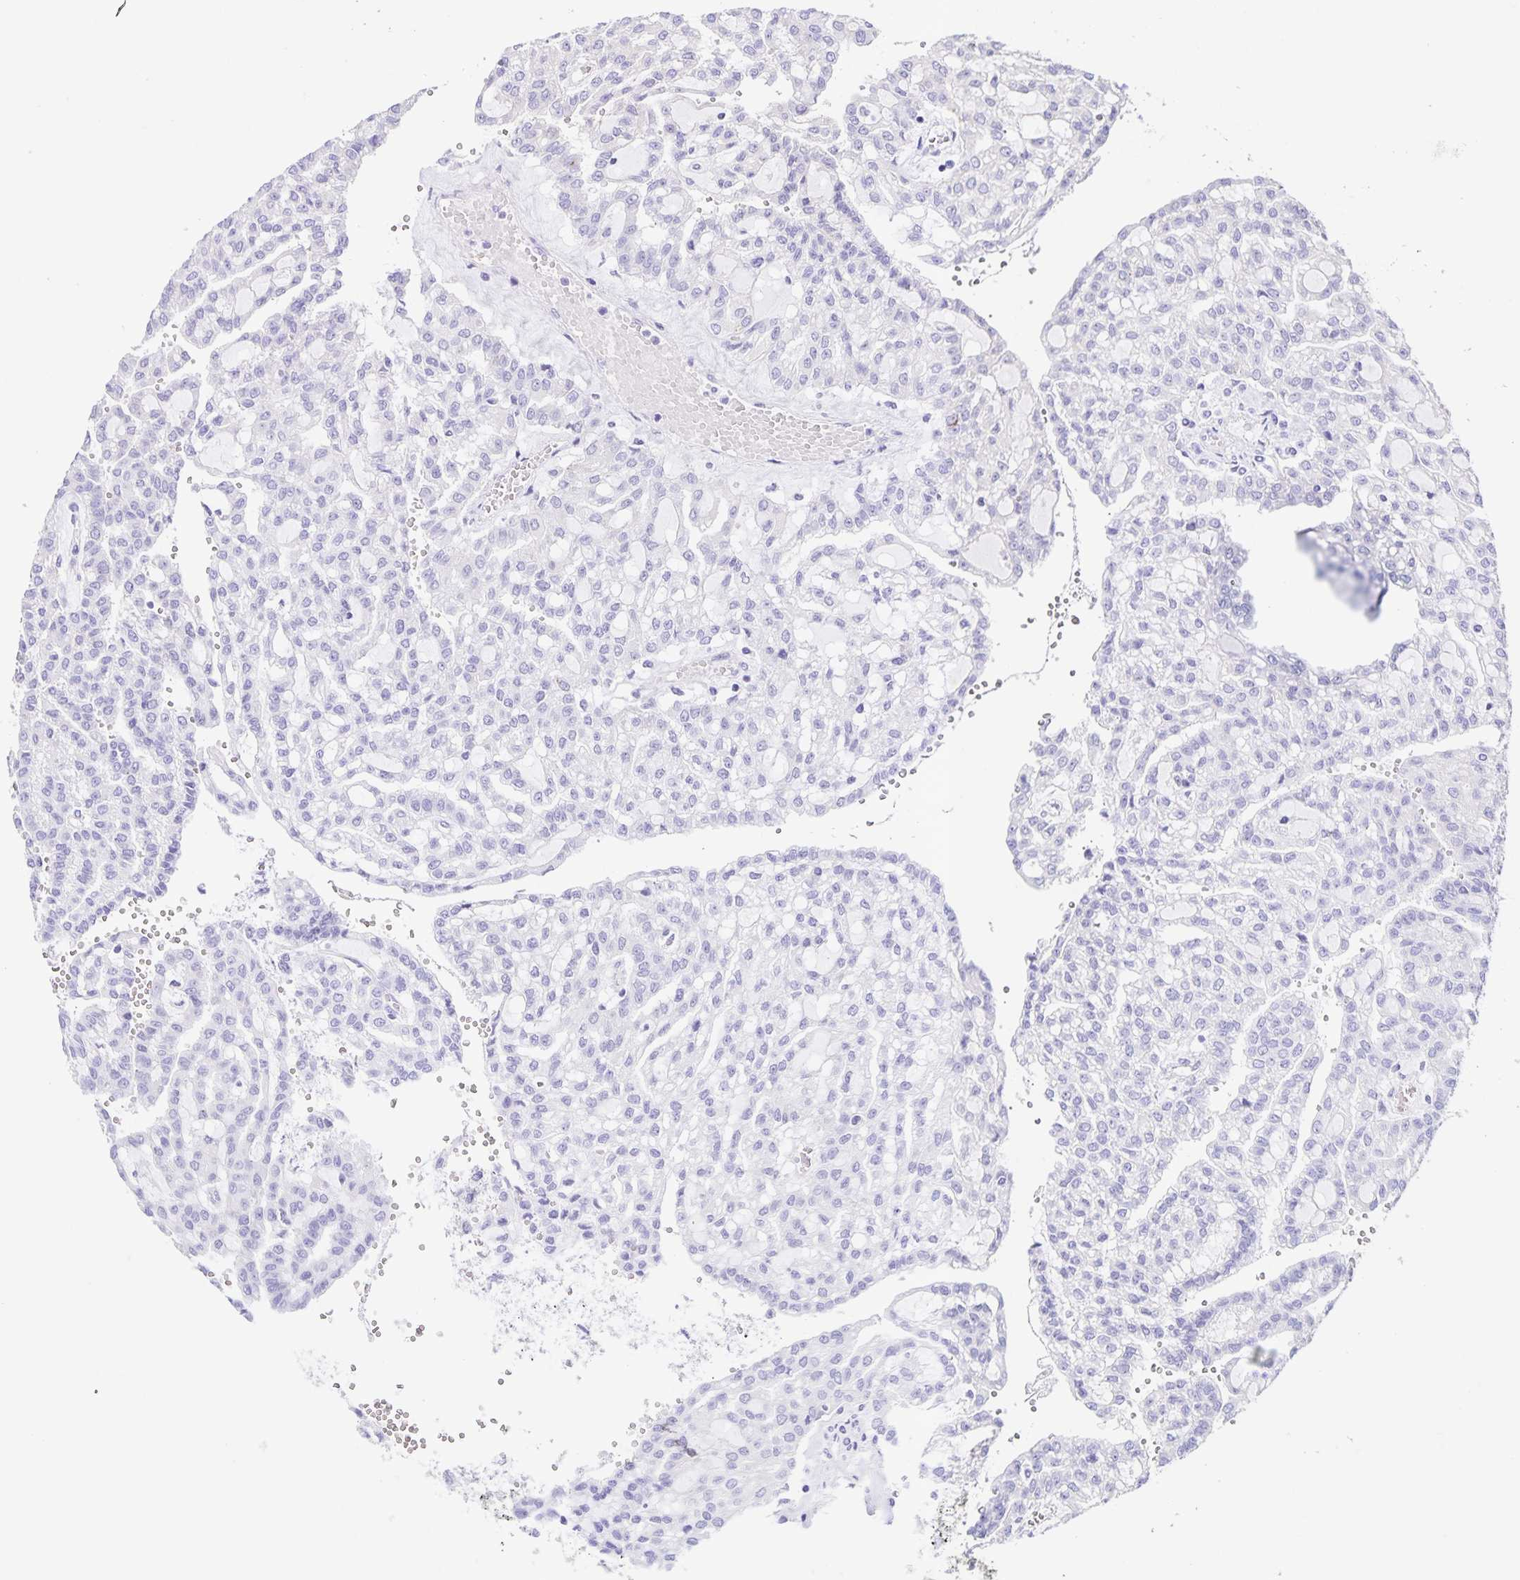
{"staining": {"intensity": "negative", "quantity": "none", "location": "none"}, "tissue": "renal cancer", "cell_type": "Tumor cells", "image_type": "cancer", "snomed": [{"axis": "morphology", "description": "Adenocarcinoma, NOS"}, {"axis": "topography", "description": "Kidney"}], "caption": "Immunohistochemical staining of human renal adenocarcinoma demonstrates no significant expression in tumor cells.", "gene": "BOLL", "patient": {"sex": "male", "age": 63}}